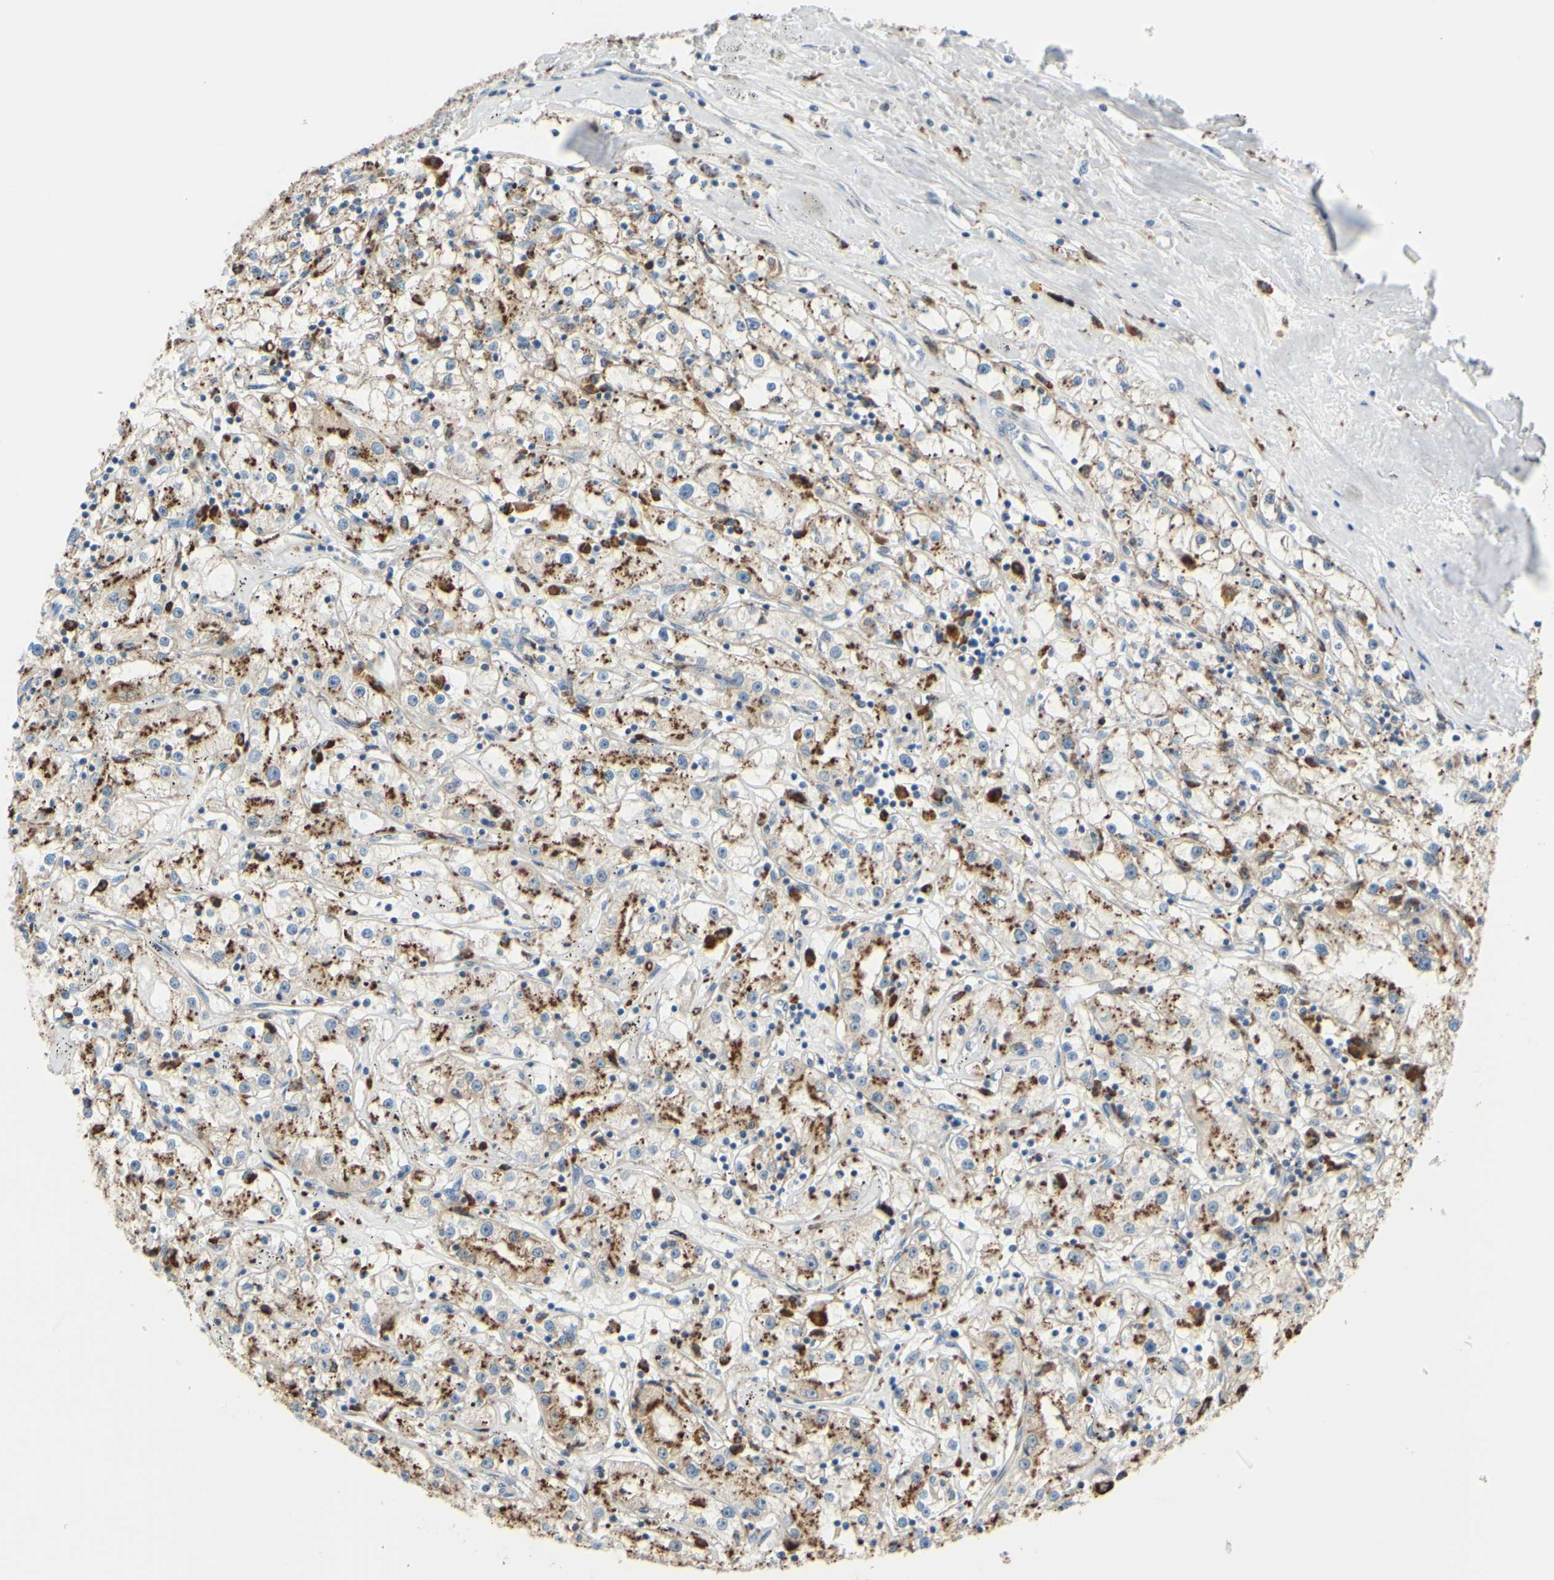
{"staining": {"intensity": "moderate", "quantity": "25%-75%", "location": "cytoplasmic/membranous"}, "tissue": "renal cancer", "cell_type": "Tumor cells", "image_type": "cancer", "snomed": [{"axis": "morphology", "description": "Adenocarcinoma, NOS"}, {"axis": "topography", "description": "Kidney"}], "caption": "Immunohistochemical staining of renal cancer shows medium levels of moderate cytoplasmic/membranous expression in approximately 25%-75% of tumor cells.", "gene": "CTSD", "patient": {"sex": "male", "age": 56}}